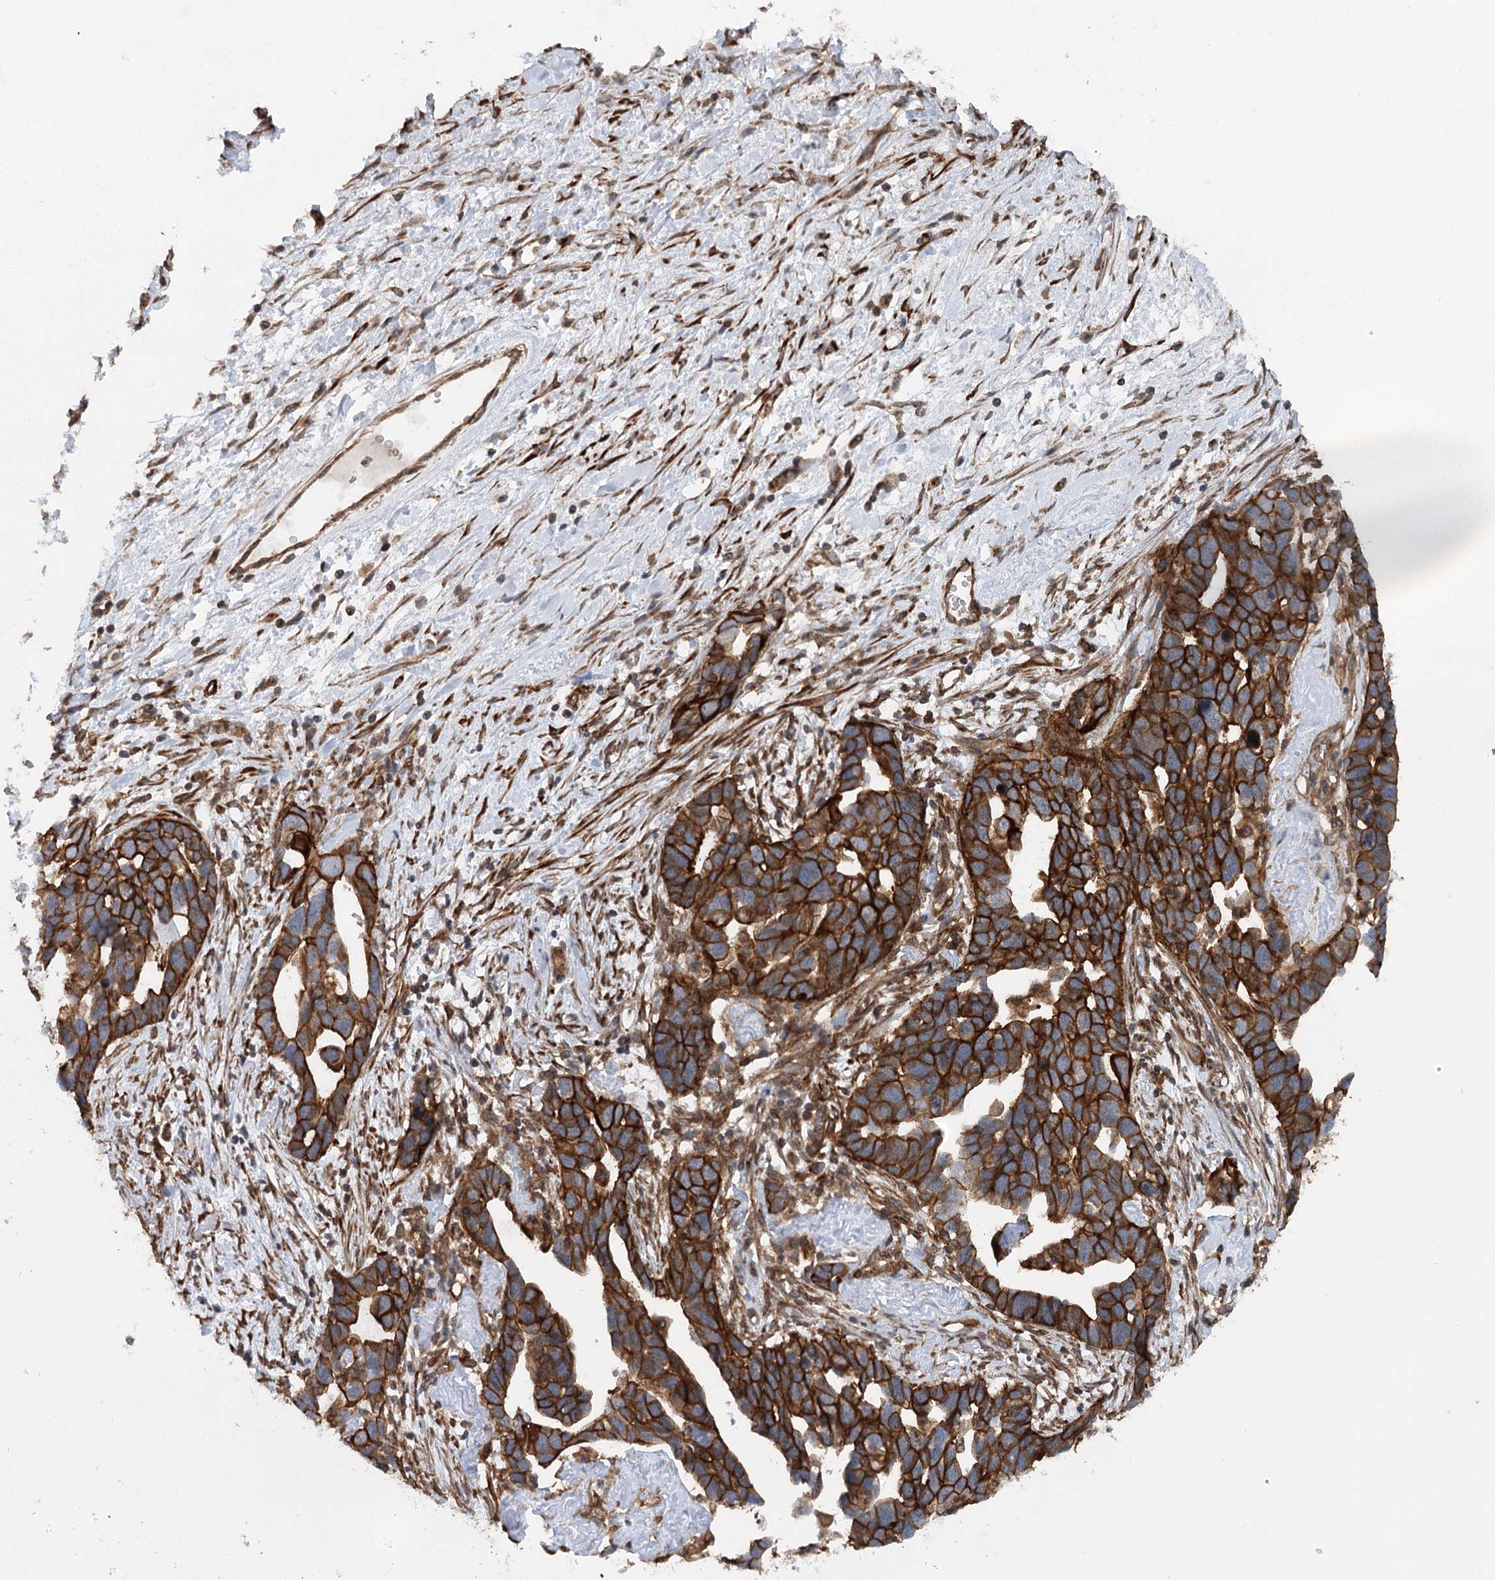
{"staining": {"intensity": "strong", "quantity": ">75%", "location": "cytoplasmic/membranous"}, "tissue": "ovarian cancer", "cell_type": "Tumor cells", "image_type": "cancer", "snomed": [{"axis": "morphology", "description": "Cystadenocarcinoma, serous, NOS"}, {"axis": "topography", "description": "Ovary"}], "caption": "An IHC histopathology image of neoplastic tissue is shown. Protein staining in brown labels strong cytoplasmic/membranous positivity in ovarian cancer (serous cystadenocarcinoma) within tumor cells.", "gene": "IQSEC1", "patient": {"sex": "female", "age": 54}}